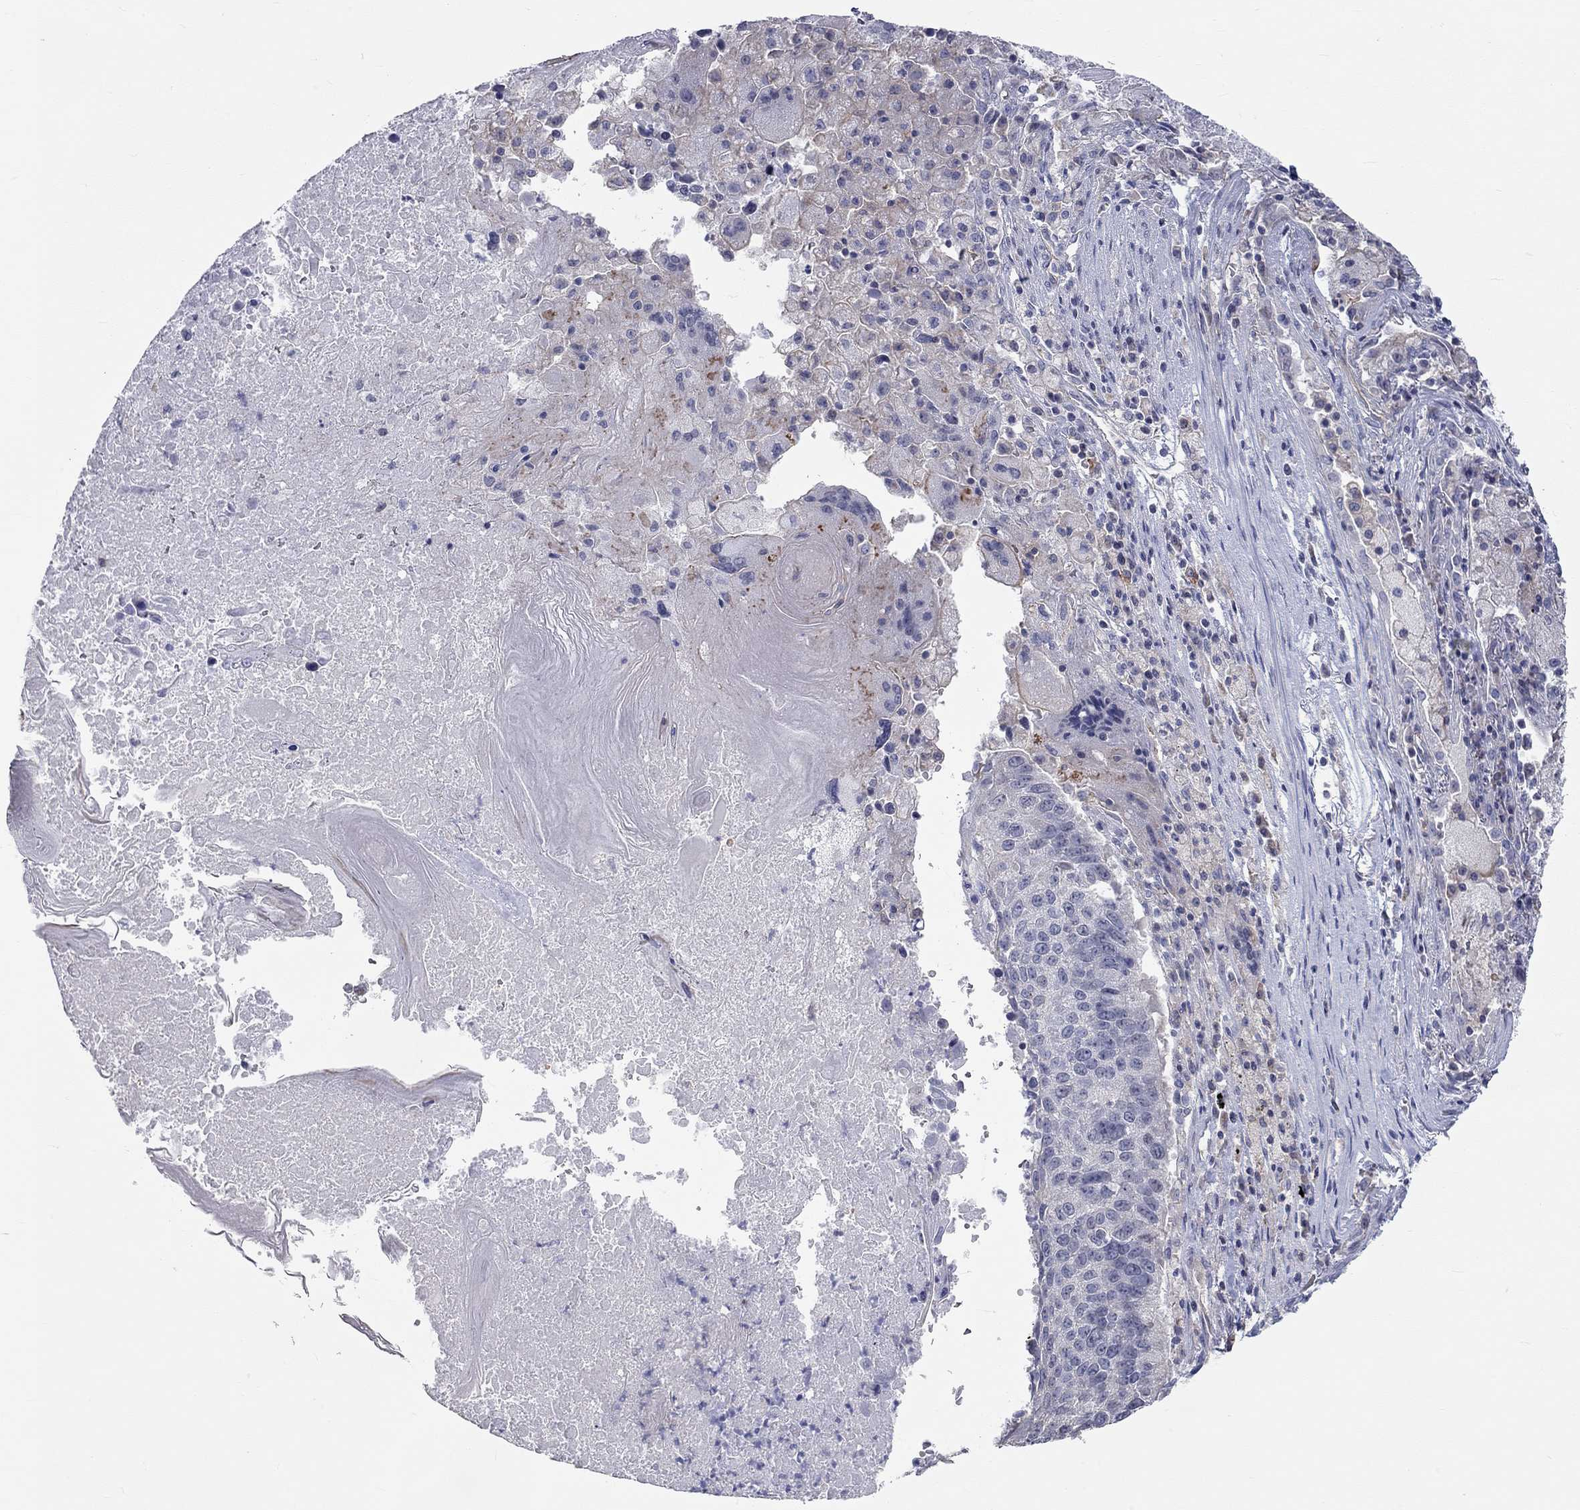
{"staining": {"intensity": "weak", "quantity": "<25%", "location": "cytoplasmic/membranous"}, "tissue": "lung cancer", "cell_type": "Tumor cells", "image_type": "cancer", "snomed": [{"axis": "morphology", "description": "Squamous cell carcinoma, NOS"}, {"axis": "topography", "description": "Lung"}], "caption": "DAB (3,3'-diaminobenzidine) immunohistochemical staining of human squamous cell carcinoma (lung) demonstrates no significant expression in tumor cells.", "gene": "PCDHGA10", "patient": {"sex": "male", "age": 73}}